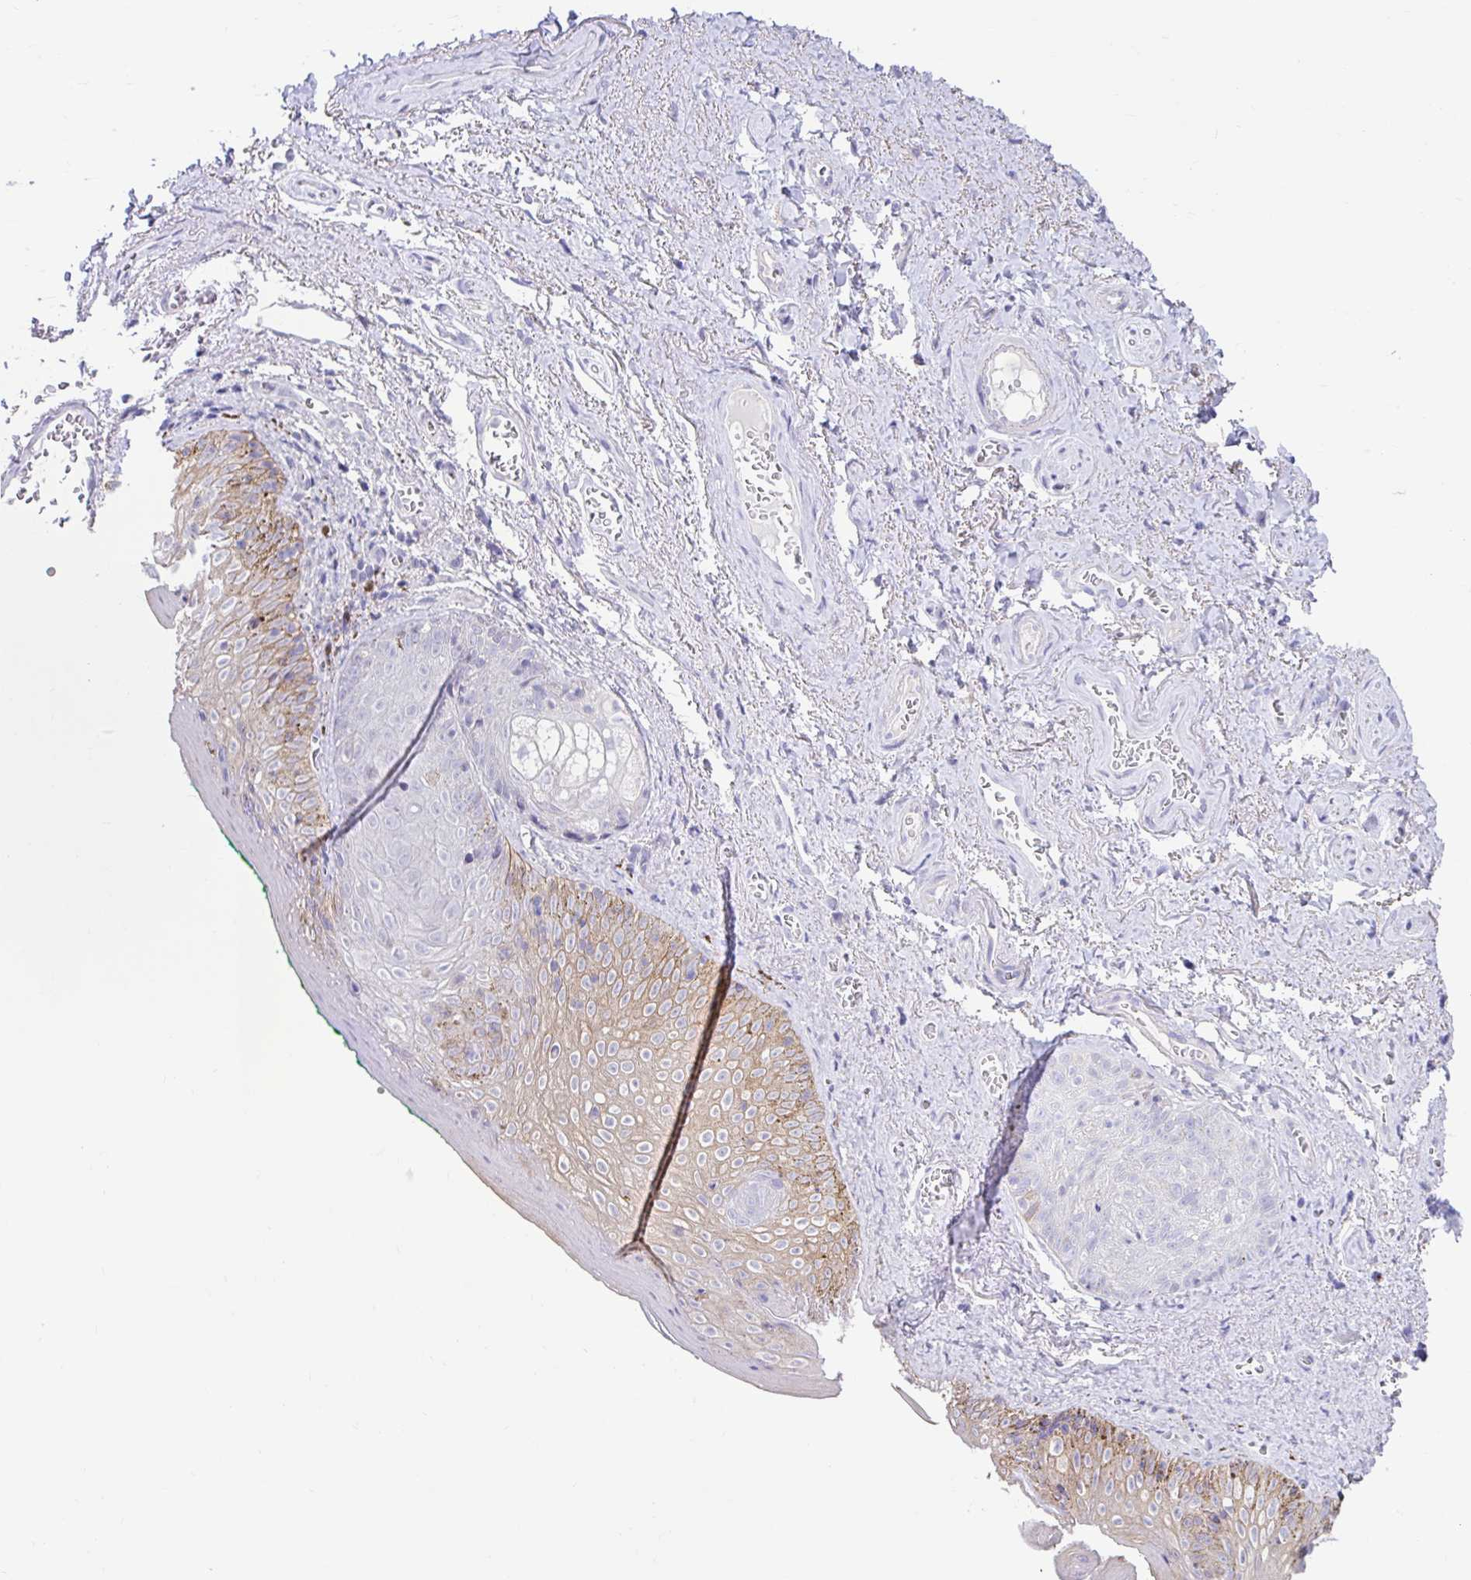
{"staining": {"intensity": "moderate", "quantity": "25%-75%", "location": "cytoplasmic/membranous"}, "tissue": "vagina", "cell_type": "Squamous epithelial cells", "image_type": "normal", "snomed": [{"axis": "morphology", "description": "Normal tissue, NOS"}, {"axis": "topography", "description": "Vulva"}, {"axis": "topography", "description": "Vagina"}, {"axis": "topography", "description": "Peripheral nerve tissue"}], "caption": "Protein analysis of unremarkable vagina demonstrates moderate cytoplasmic/membranous staining in approximately 25%-75% of squamous epithelial cells.", "gene": "ZNF33A", "patient": {"sex": "female", "age": 66}}